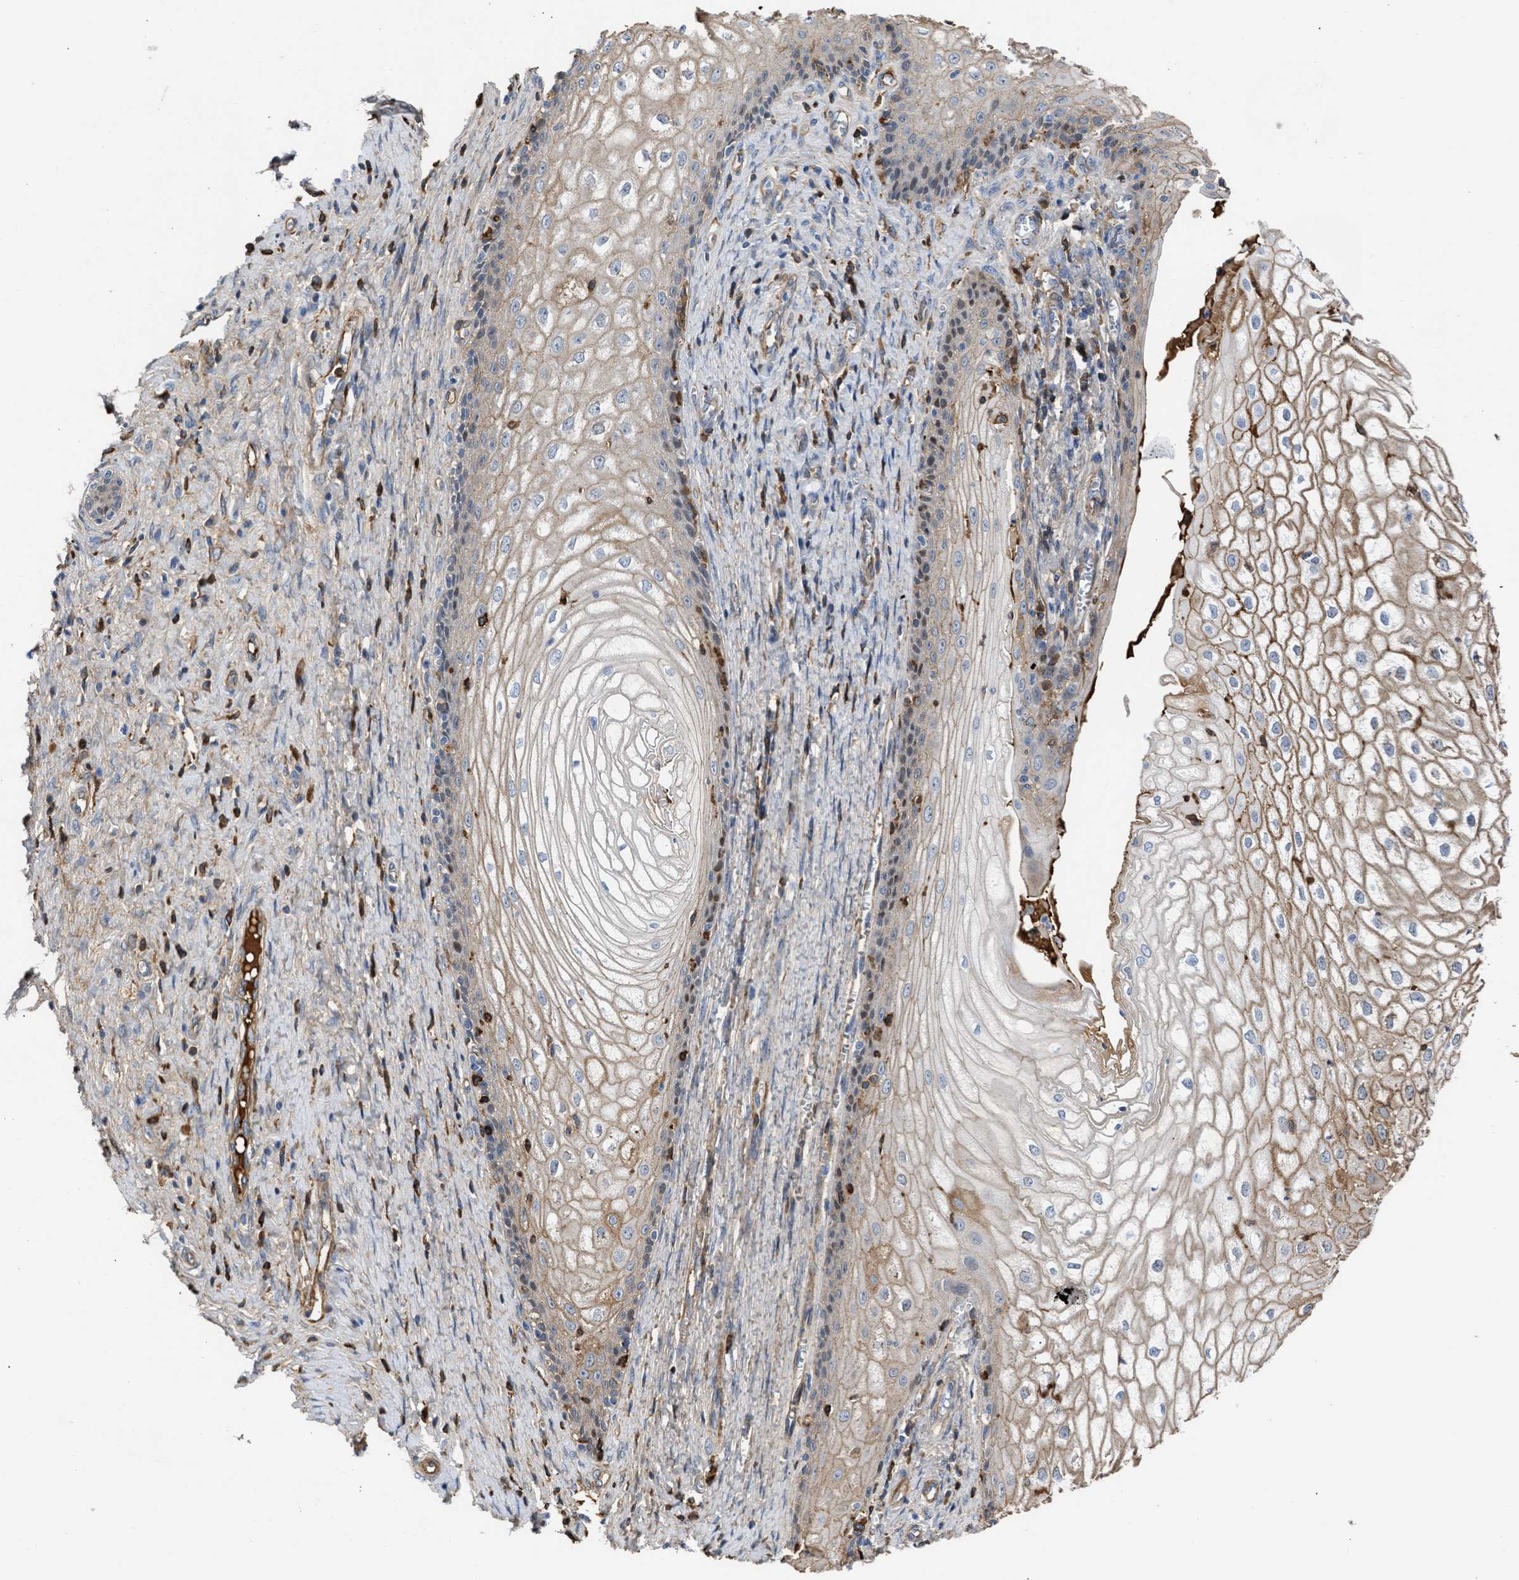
{"staining": {"intensity": "moderate", "quantity": ">75%", "location": "cytoplasmic/membranous"}, "tissue": "cervical cancer", "cell_type": "Tumor cells", "image_type": "cancer", "snomed": [{"axis": "morphology", "description": "Adenocarcinoma, NOS"}, {"axis": "topography", "description": "Cervix"}], "caption": "Human cervical cancer stained with a brown dye shows moderate cytoplasmic/membranous positive positivity in about >75% of tumor cells.", "gene": "MAS1L", "patient": {"sex": "female", "age": 44}}